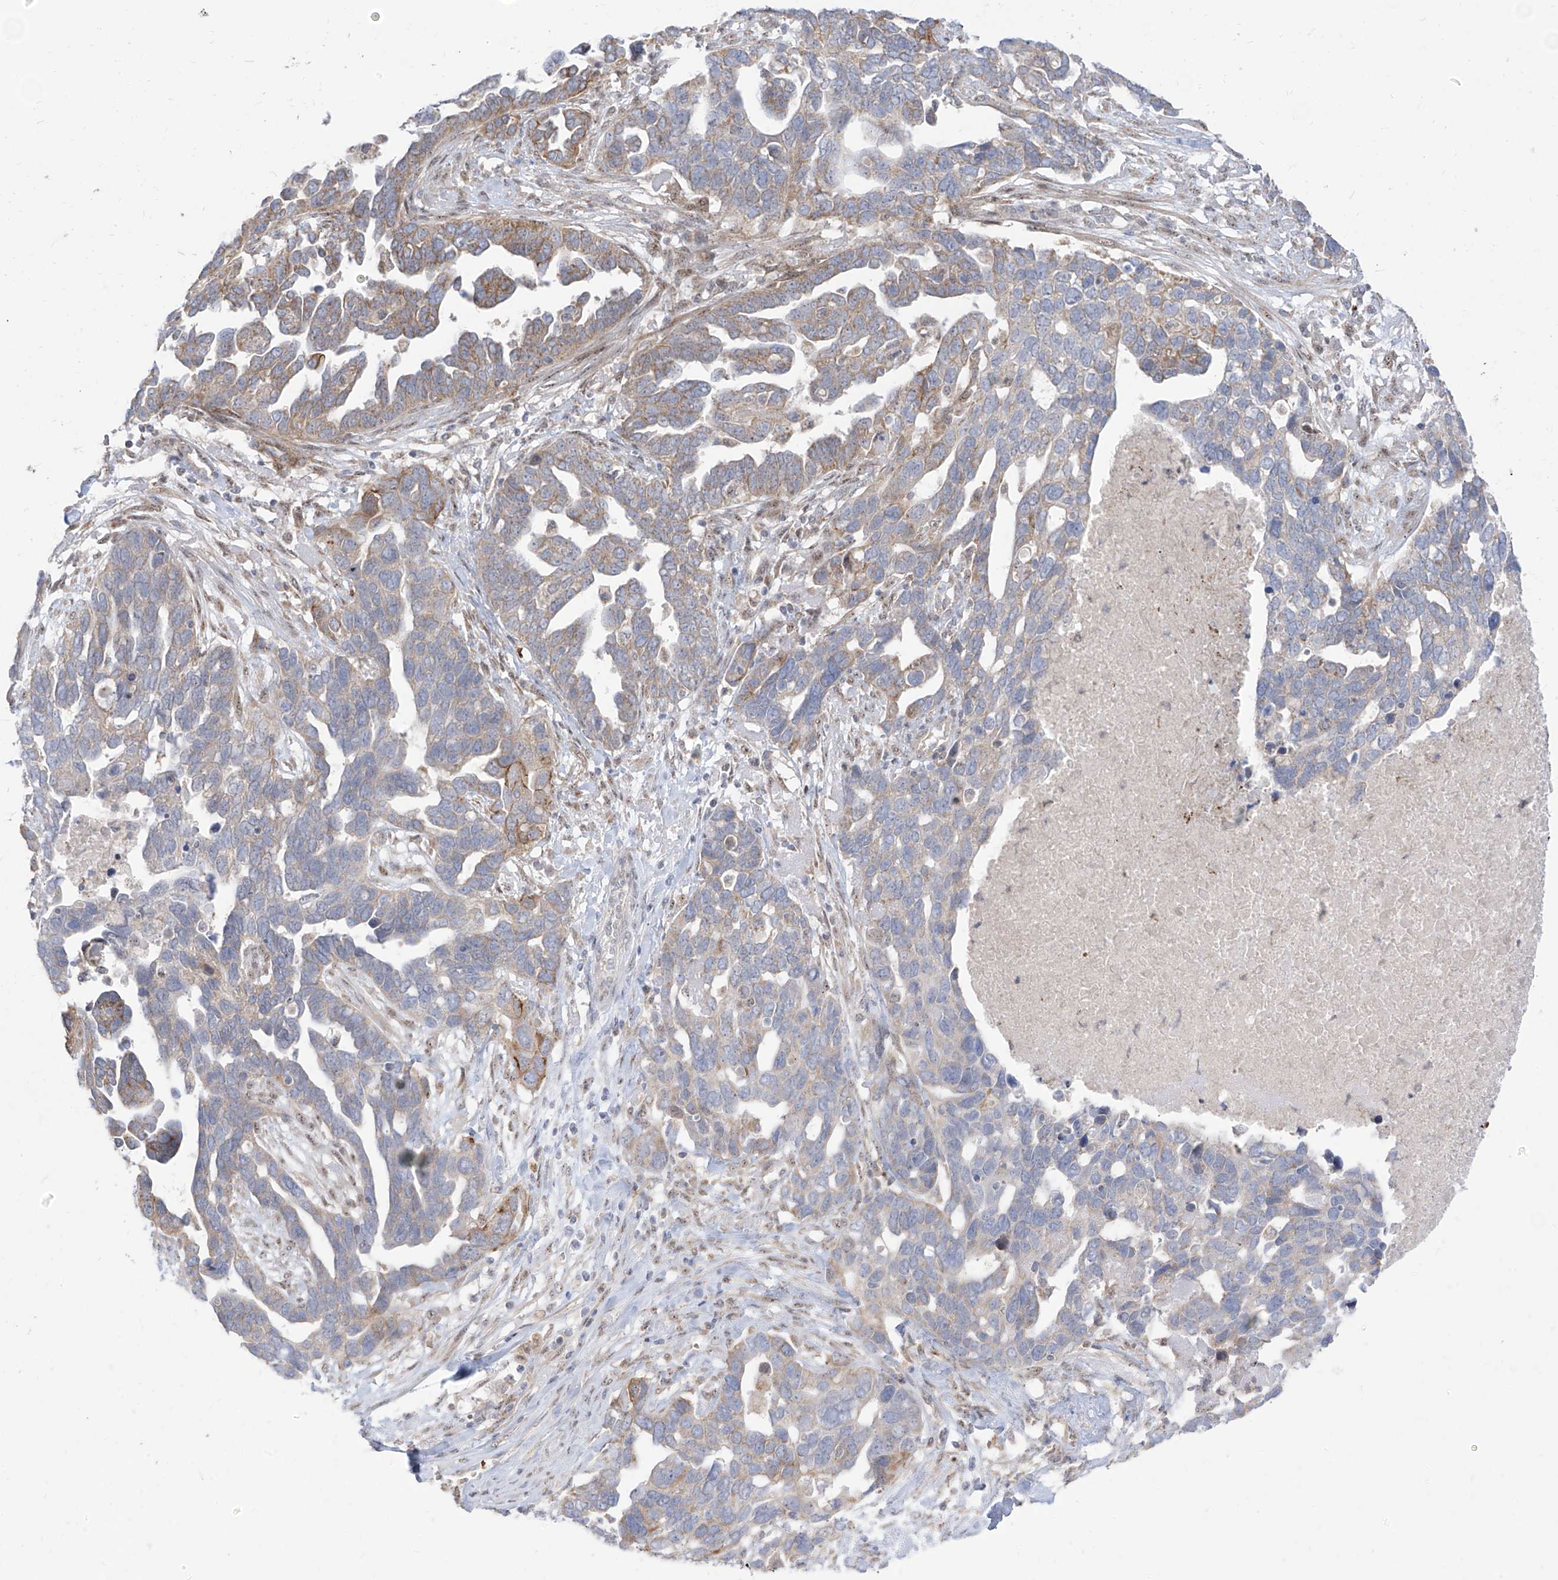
{"staining": {"intensity": "moderate", "quantity": "<25%", "location": "cytoplasmic/membranous"}, "tissue": "ovarian cancer", "cell_type": "Tumor cells", "image_type": "cancer", "snomed": [{"axis": "morphology", "description": "Cystadenocarcinoma, serous, NOS"}, {"axis": "topography", "description": "Ovary"}], "caption": "Ovarian serous cystadenocarcinoma stained for a protein (brown) exhibits moderate cytoplasmic/membranous positive positivity in approximately <25% of tumor cells.", "gene": "ARHGEF40", "patient": {"sex": "female", "age": 54}}